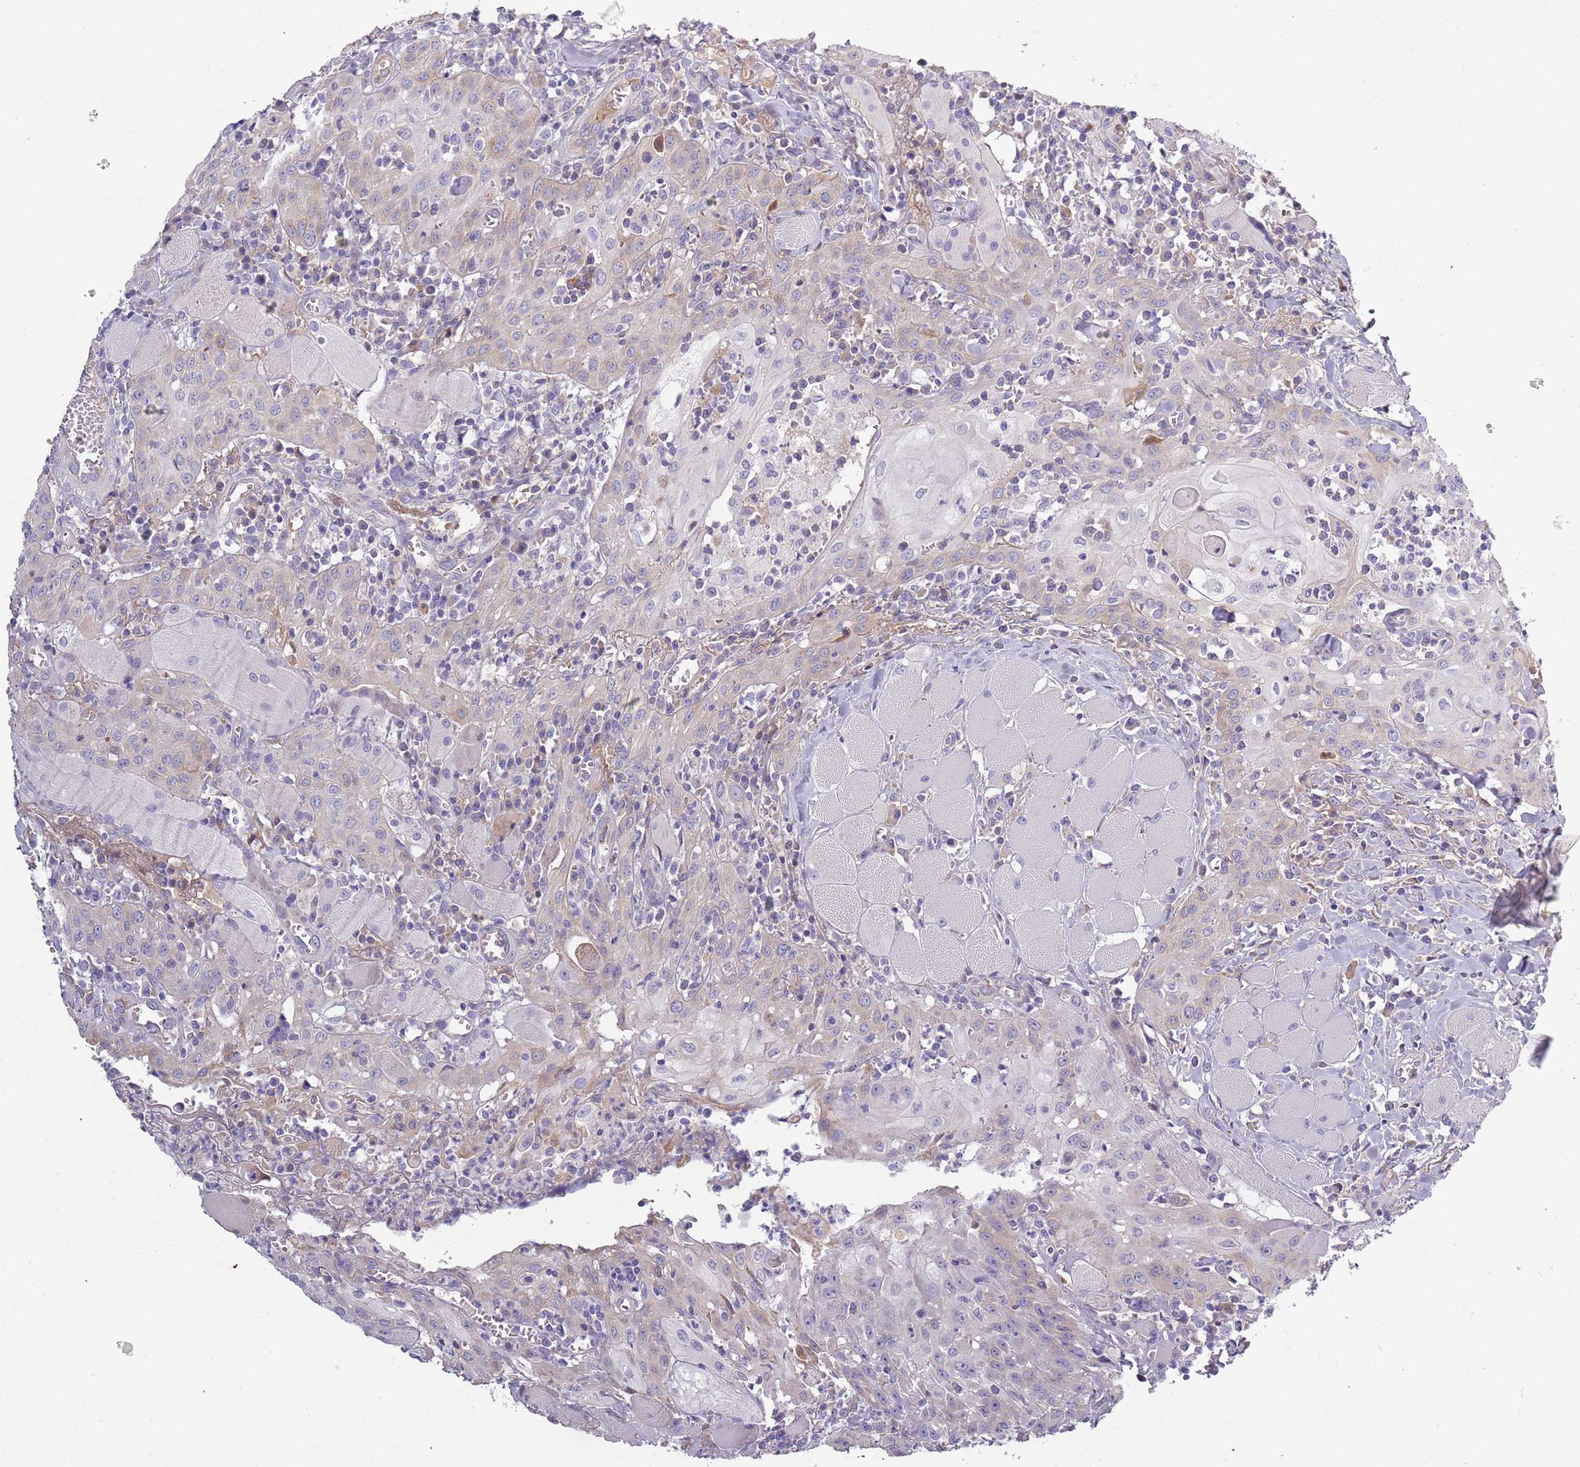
{"staining": {"intensity": "weak", "quantity": "<25%", "location": "cytoplasmic/membranous"}, "tissue": "head and neck cancer", "cell_type": "Tumor cells", "image_type": "cancer", "snomed": [{"axis": "morphology", "description": "Squamous cell carcinoma, NOS"}, {"axis": "topography", "description": "Oral tissue"}, {"axis": "topography", "description": "Head-Neck"}], "caption": "Histopathology image shows no significant protein staining in tumor cells of head and neck cancer (squamous cell carcinoma).", "gene": "TNFRSF6B", "patient": {"sex": "female", "age": 70}}